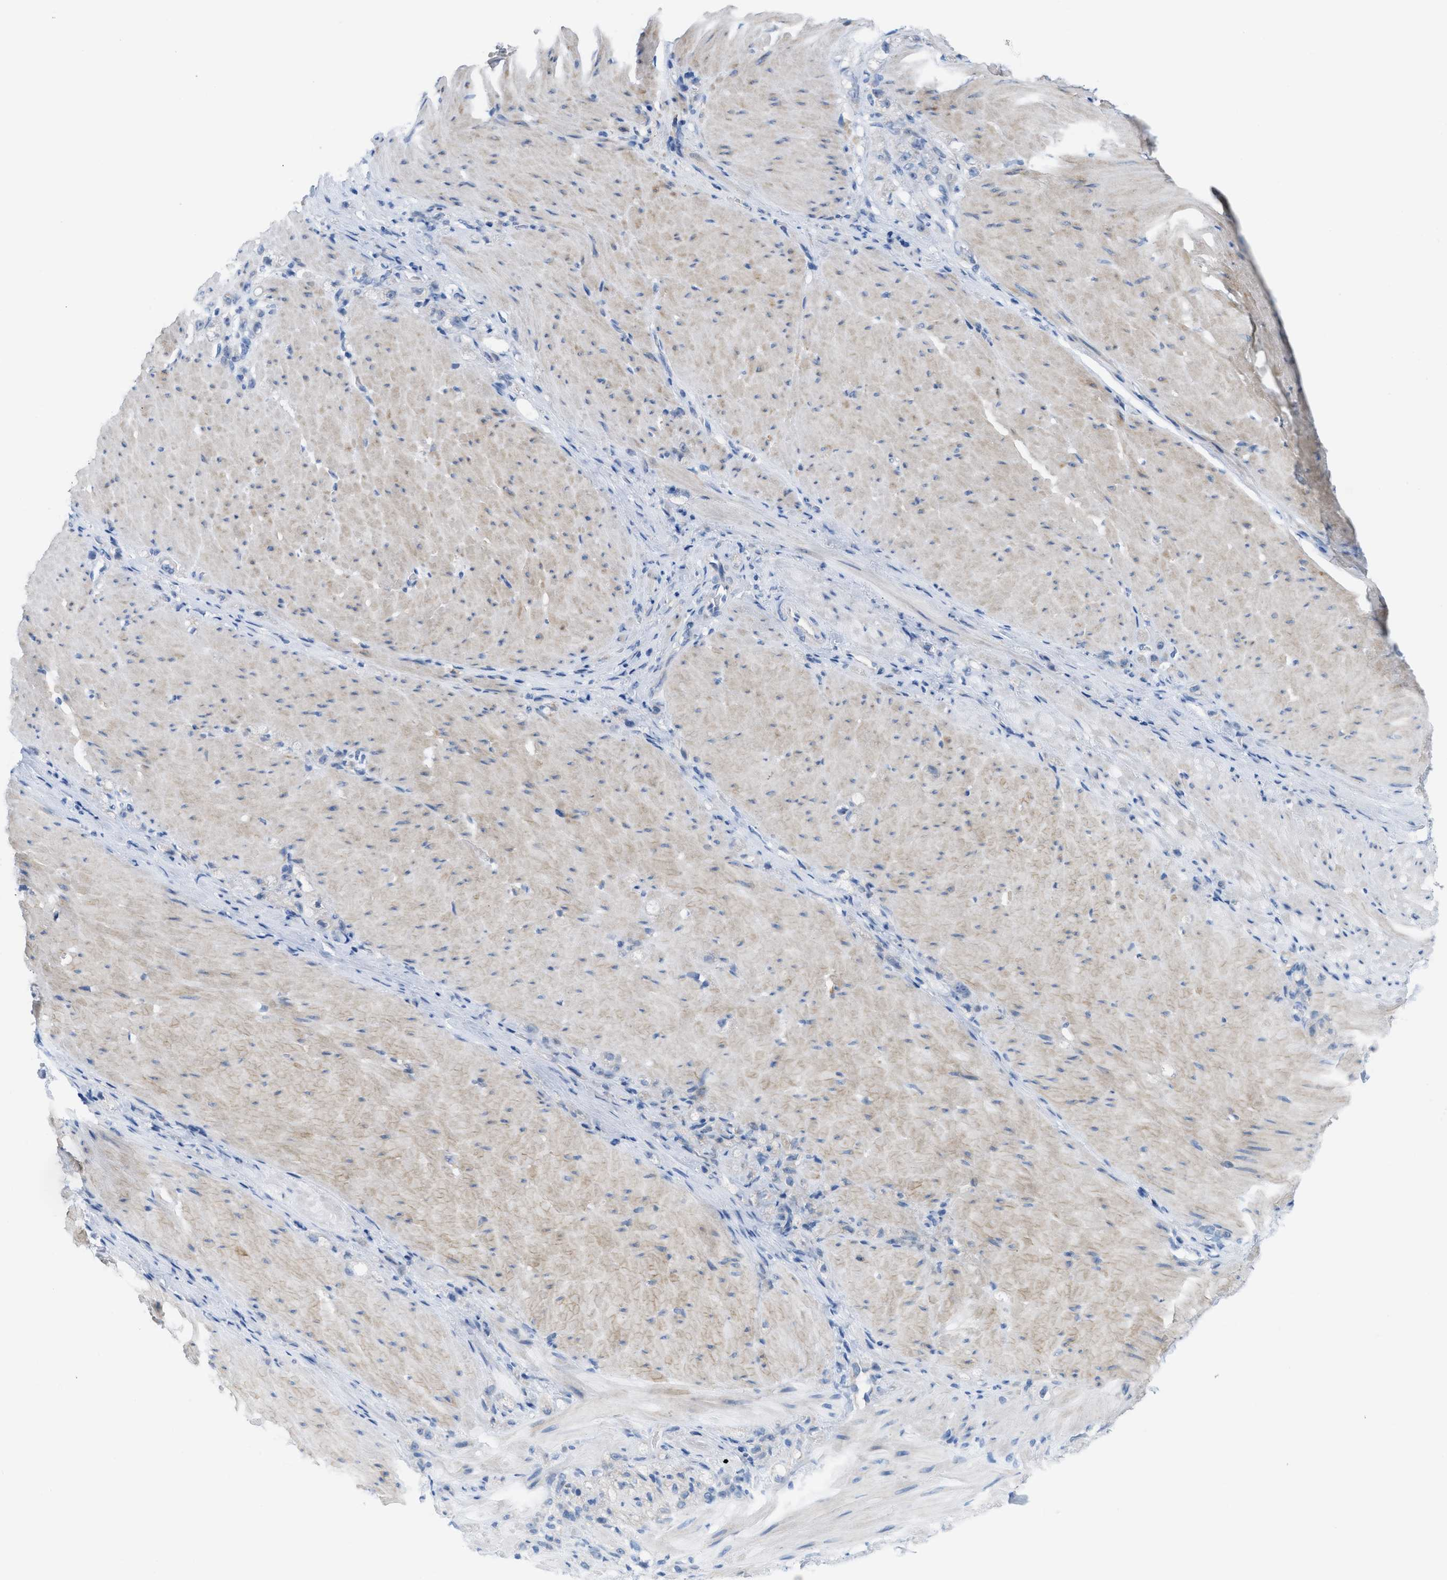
{"staining": {"intensity": "weak", "quantity": "<25%", "location": "cytoplasmic/membranous"}, "tissue": "stomach cancer", "cell_type": "Tumor cells", "image_type": "cancer", "snomed": [{"axis": "morphology", "description": "Normal tissue, NOS"}, {"axis": "morphology", "description": "Adenocarcinoma, NOS"}, {"axis": "topography", "description": "Stomach"}], "caption": "DAB immunohistochemical staining of human stomach cancer exhibits no significant staining in tumor cells.", "gene": "ASGR1", "patient": {"sex": "male", "age": 82}}